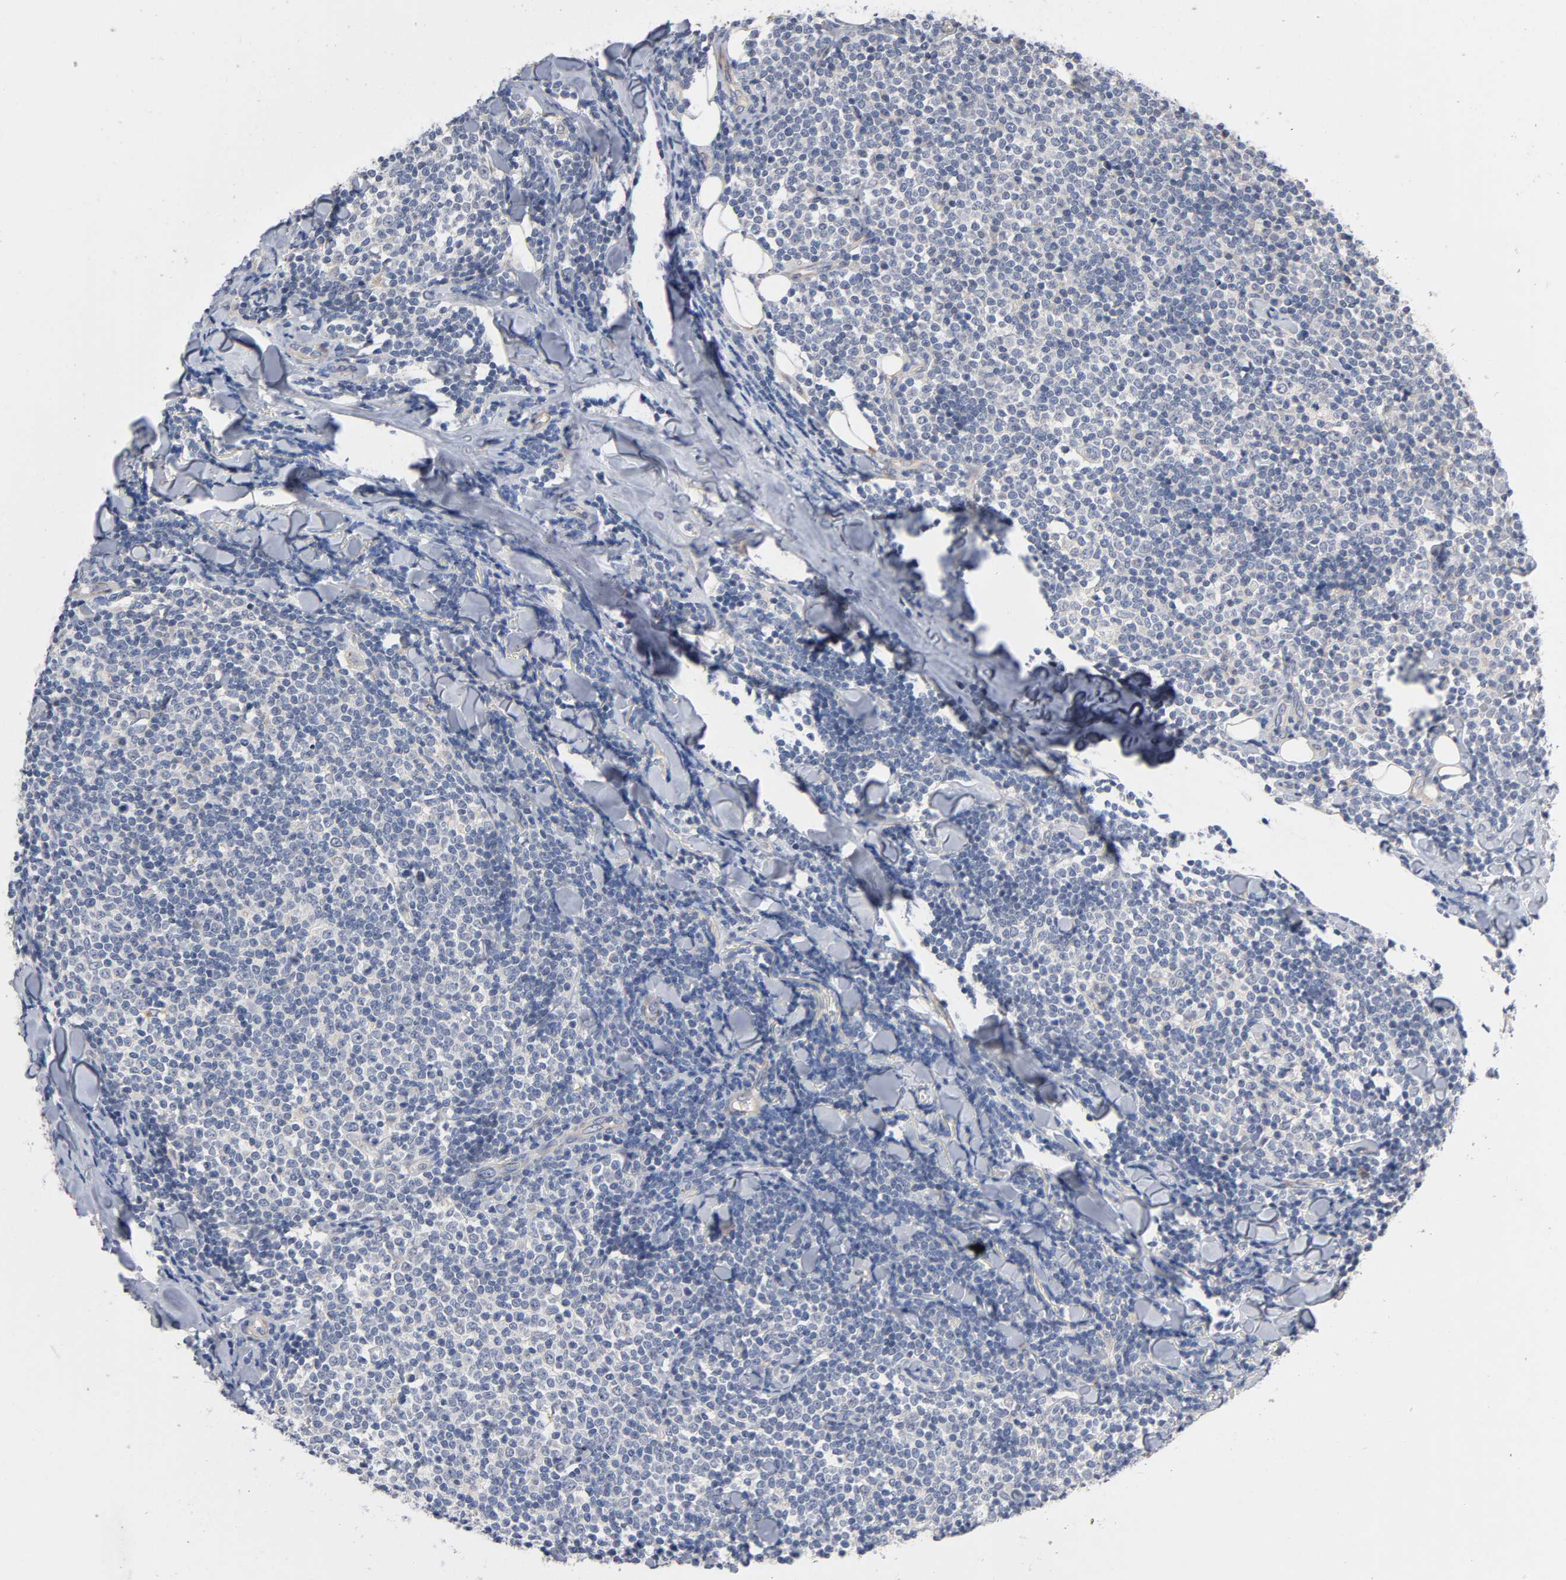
{"staining": {"intensity": "negative", "quantity": "none", "location": "none"}, "tissue": "lymphoma", "cell_type": "Tumor cells", "image_type": "cancer", "snomed": [{"axis": "morphology", "description": "Malignant lymphoma, non-Hodgkin's type, Low grade"}, {"axis": "topography", "description": "Soft tissue"}], "caption": "Immunohistochemistry photomicrograph of neoplastic tissue: human low-grade malignant lymphoma, non-Hodgkin's type stained with DAB (3,3'-diaminobenzidine) displays no significant protein positivity in tumor cells.", "gene": "CCDC134", "patient": {"sex": "male", "age": 92}}